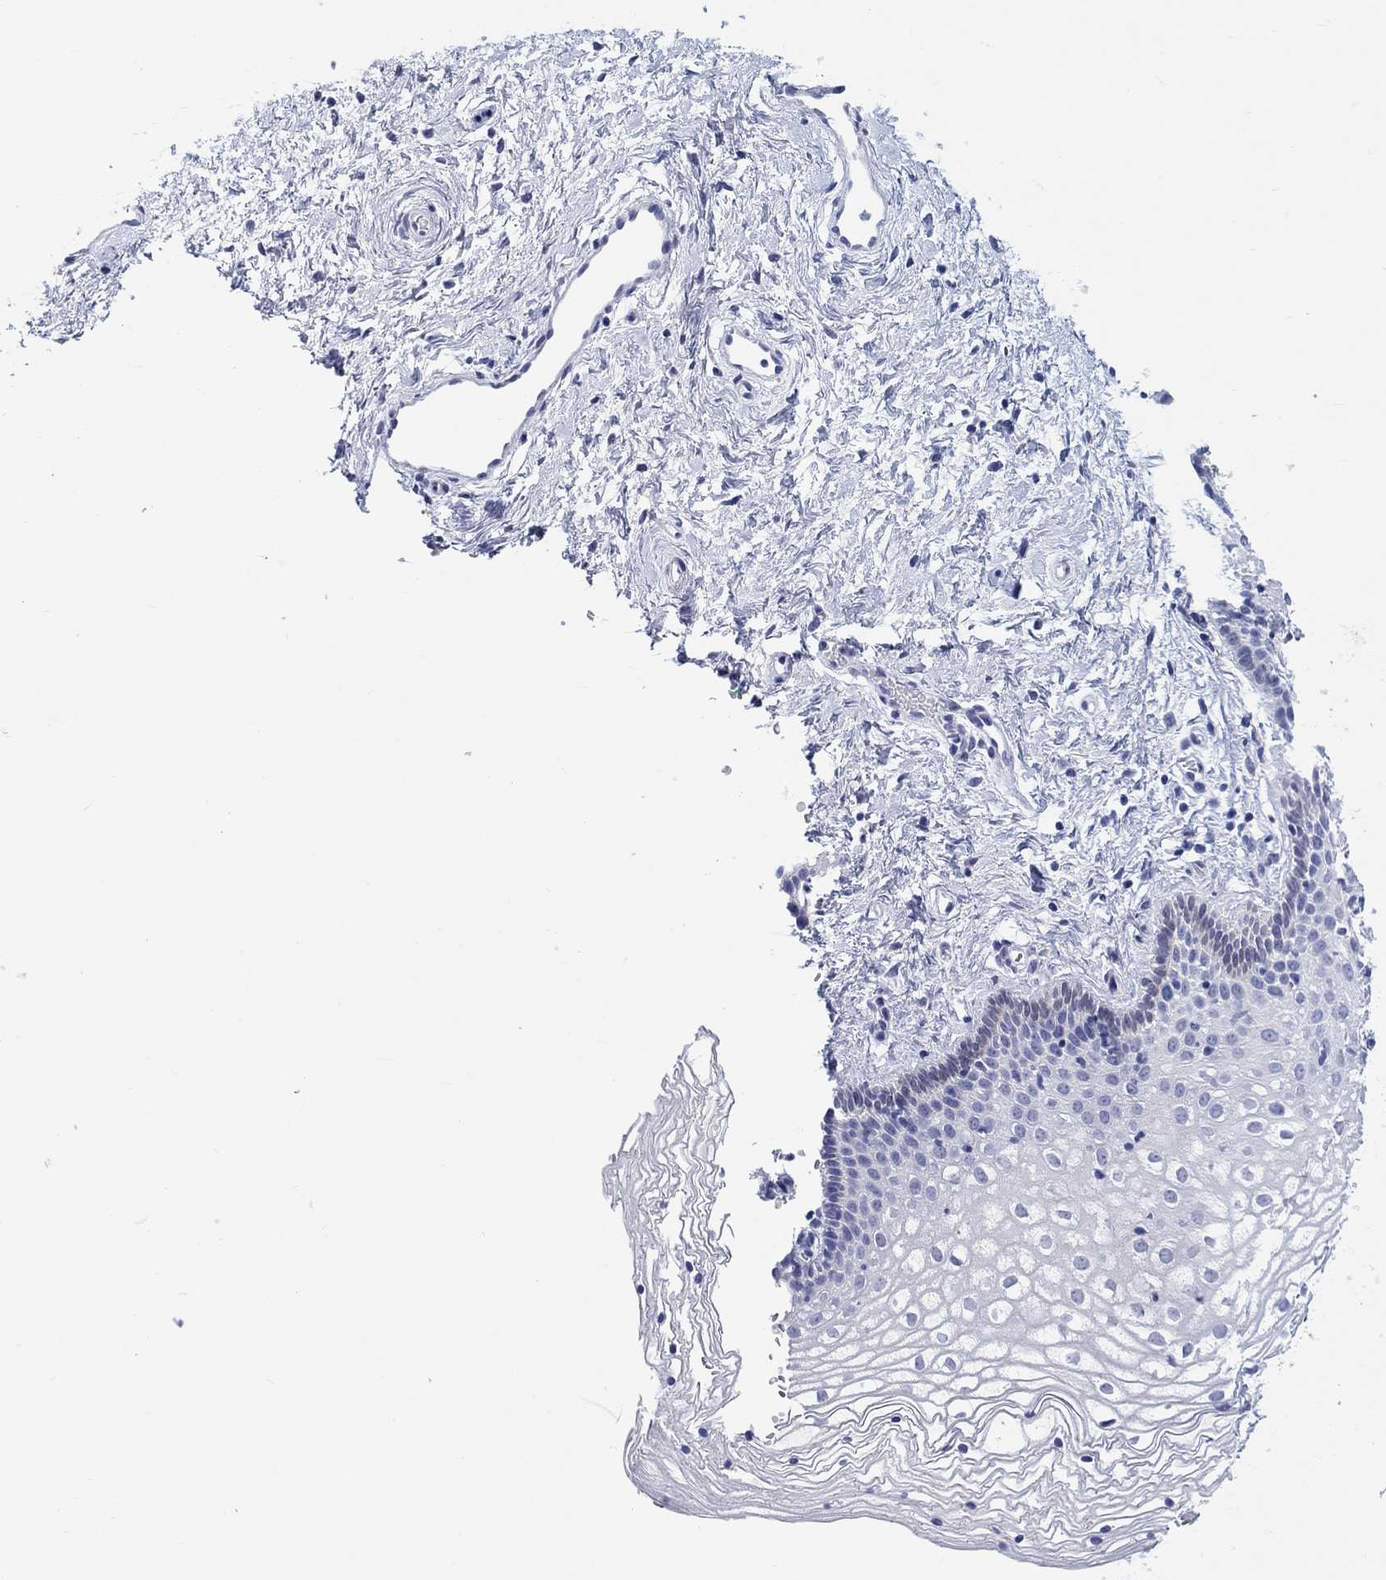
{"staining": {"intensity": "negative", "quantity": "none", "location": "none"}, "tissue": "vagina", "cell_type": "Squamous epithelial cells", "image_type": "normal", "snomed": [{"axis": "morphology", "description": "Normal tissue, NOS"}, {"axis": "topography", "description": "Vagina"}], "caption": "IHC of normal human vagina exhibits no staining in squamous epithelial cells. Nuclei are stained in blue.", "gene": "MSI1", "patient": {"sex": "female", "age": 36}}